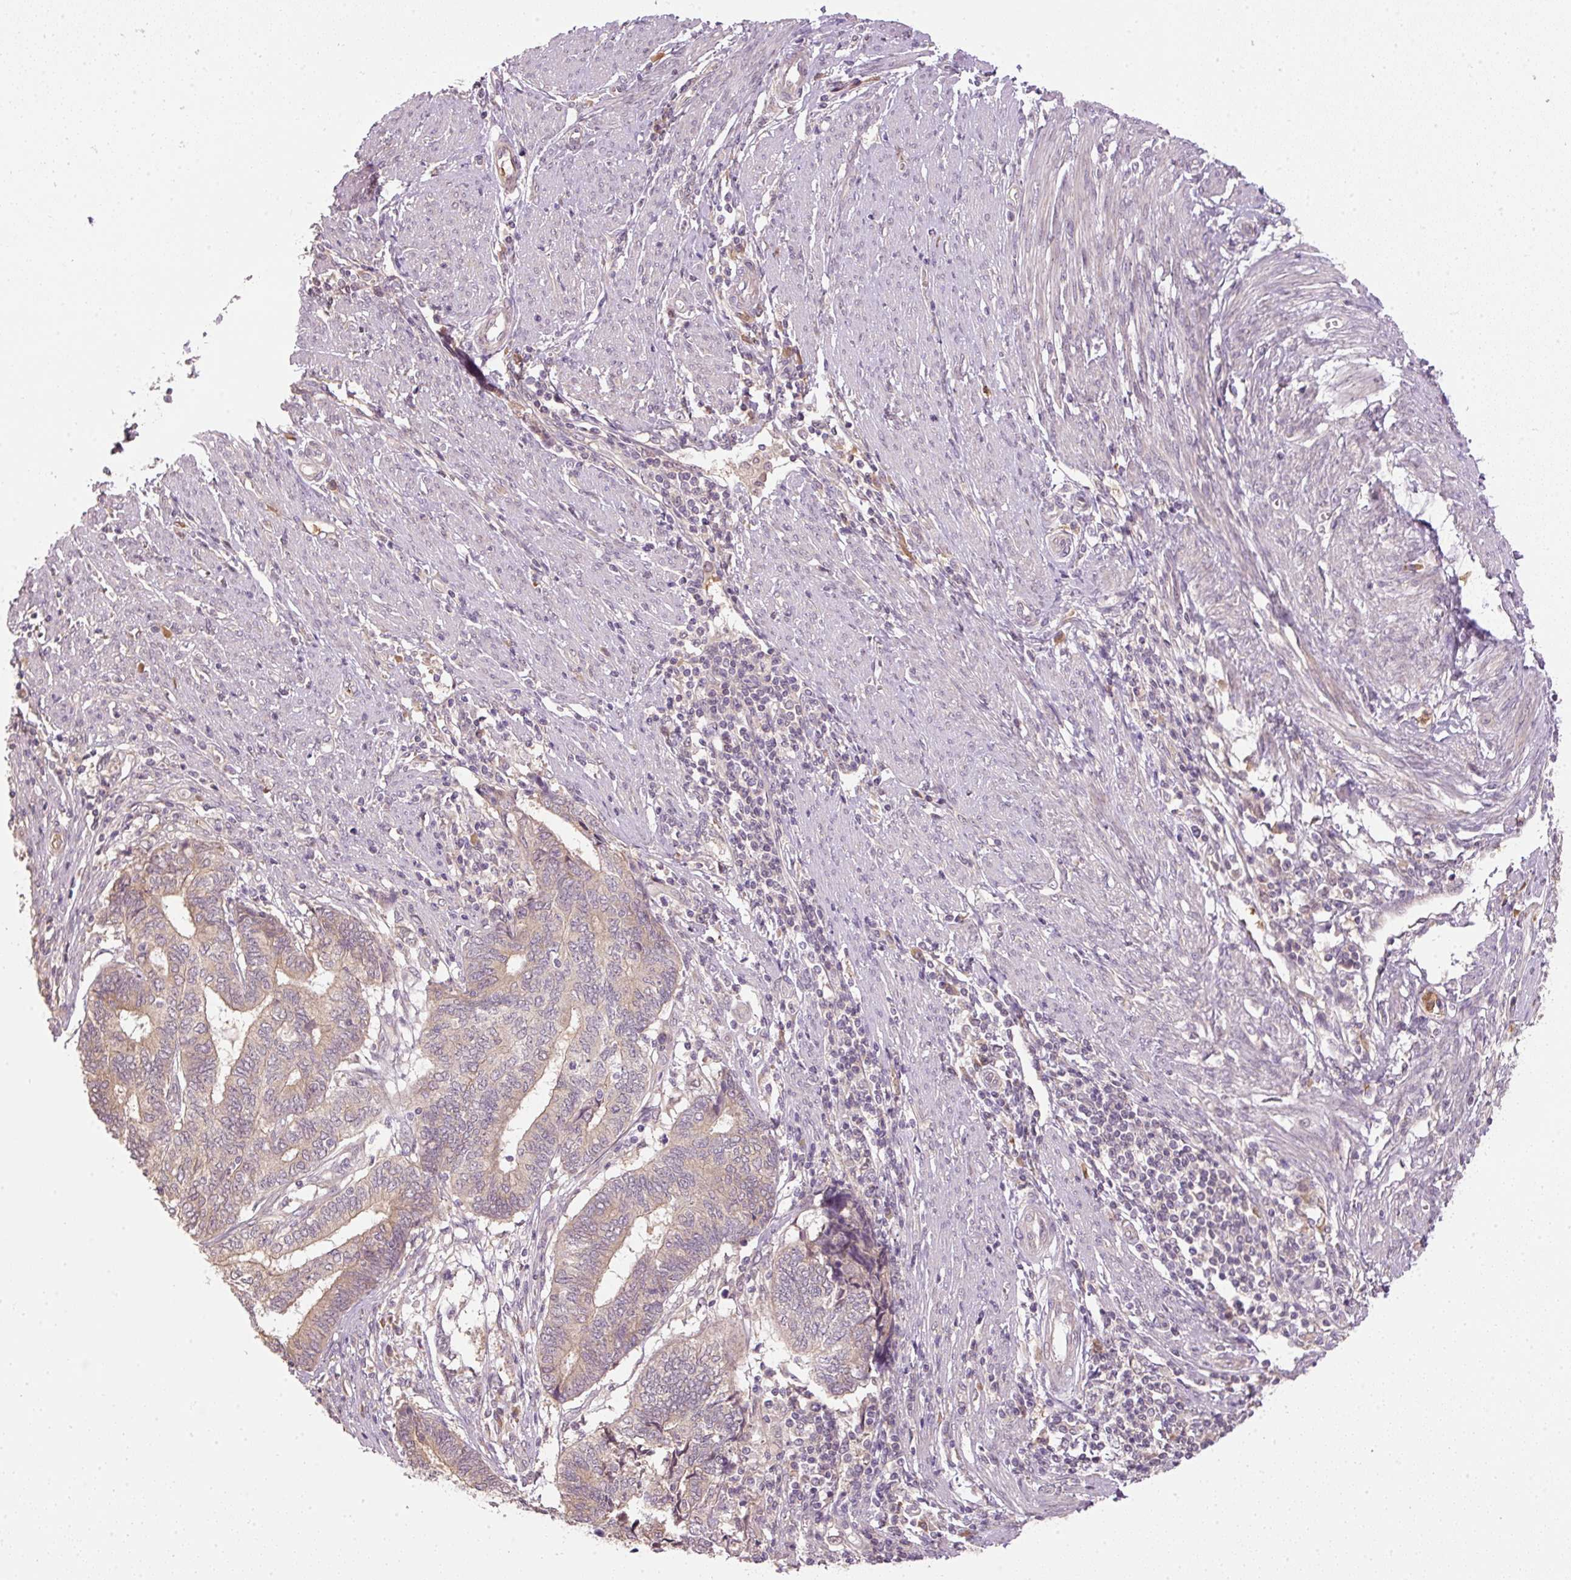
{"staining": {"intensity": "weak", "quantity": "25%-75%", "location": "cytoplasmic/membranous"}, "tissue": "endometrial cancer", "cell_type": "Tumor cells", "image_type": "cancer", "snomed": [{"axis": "morphology", "description": "Adenocarcinoma, NOS"}, {"axis": "topography", "description": "Uterus"}, {"axis": "topography", "description": "Endometrium"}], "caption": "An immunohistochemistry (IHC) histopathology image of neoplastic tissue is shown. Protein staining in brown shows weak cytoplasmic/membranous positivity in endometrial cancer within tumor cells.", "gene": "CTTNBP2", "patient": {"sex": "female", "age": 70}}